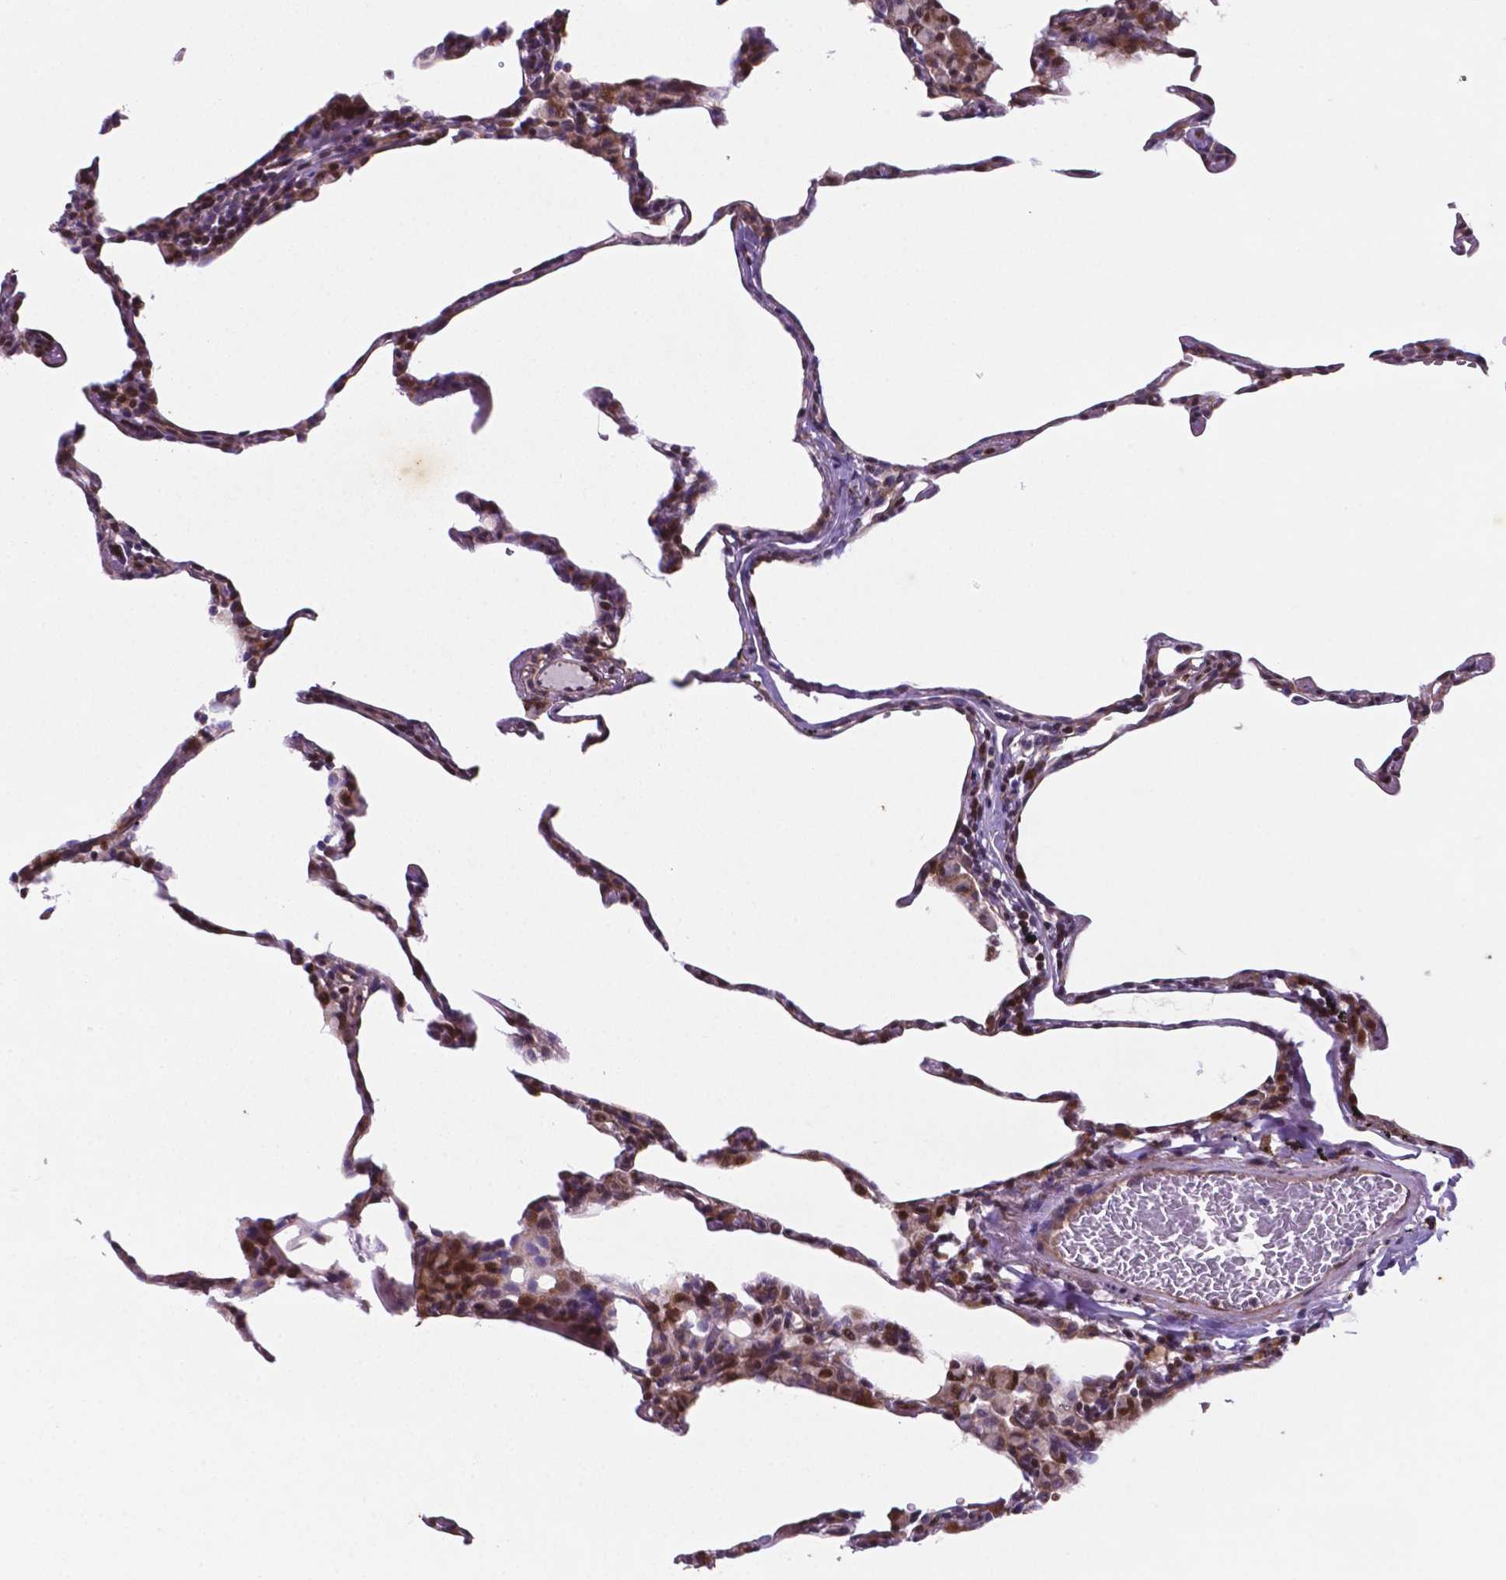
{"staining": {"intensity": "weak", "quantity": "25%-75%", "location": "nuclear"}, "tissue": "lung", "cell_type": "Alveolar cells", "image_type": "normal", "snomed": [{"axis": "morphology", "description": "Normal tissue, NOS"}, {"axis": "topography", "description": "Lung"}], "caption": "IHC image of benign lung stained for a protein (brown), which reveals low levels of weak nuclear positivity in approximately 25%-75% of alveolar cells.", "gene": "TM4SF20", "patient": {"sex": "female", "age": 57}}